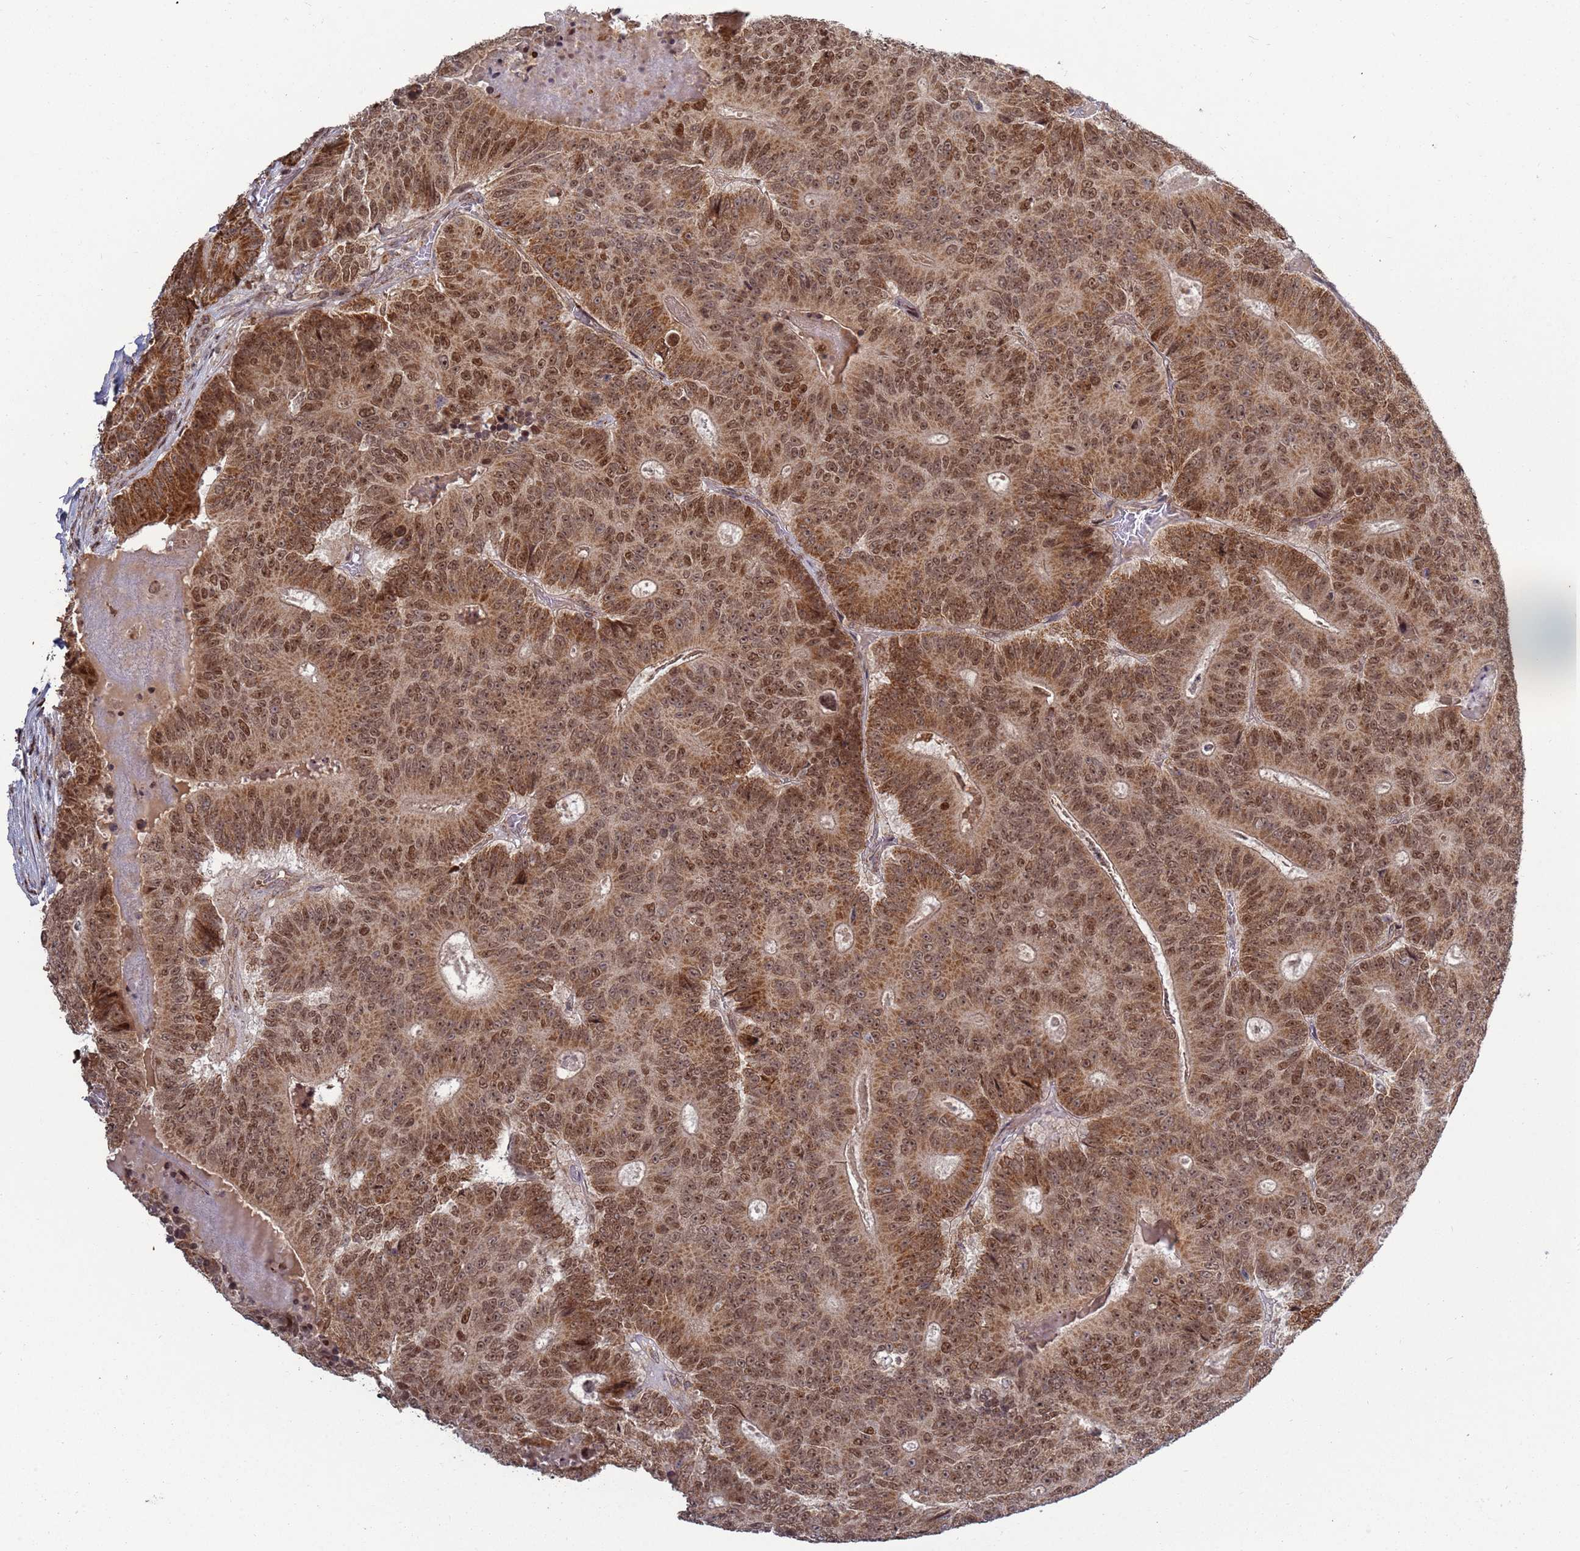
{"staining": {"intensity": "strong", "quantity": ">75%", "location": "cytoplasmic/membranous,nuclear"}, "tissue": "colorectal cancer", "cell_type": "Tumor cells", "image_type": "cancer", "snomed": [{"axis": "morphology", "description": "Adenocarcinoma, NOS"}, {"axis": "topography", "description": "Colon"}], "caption": "The immunohistochemical stain labels strong cytoplasmic/membranous and nuclear staining in tumor cells of colorectal cancer (adenocarcinoma) tissue.", "gene": "RCOR2", "patient": {"sex": "male", "age": 83}}